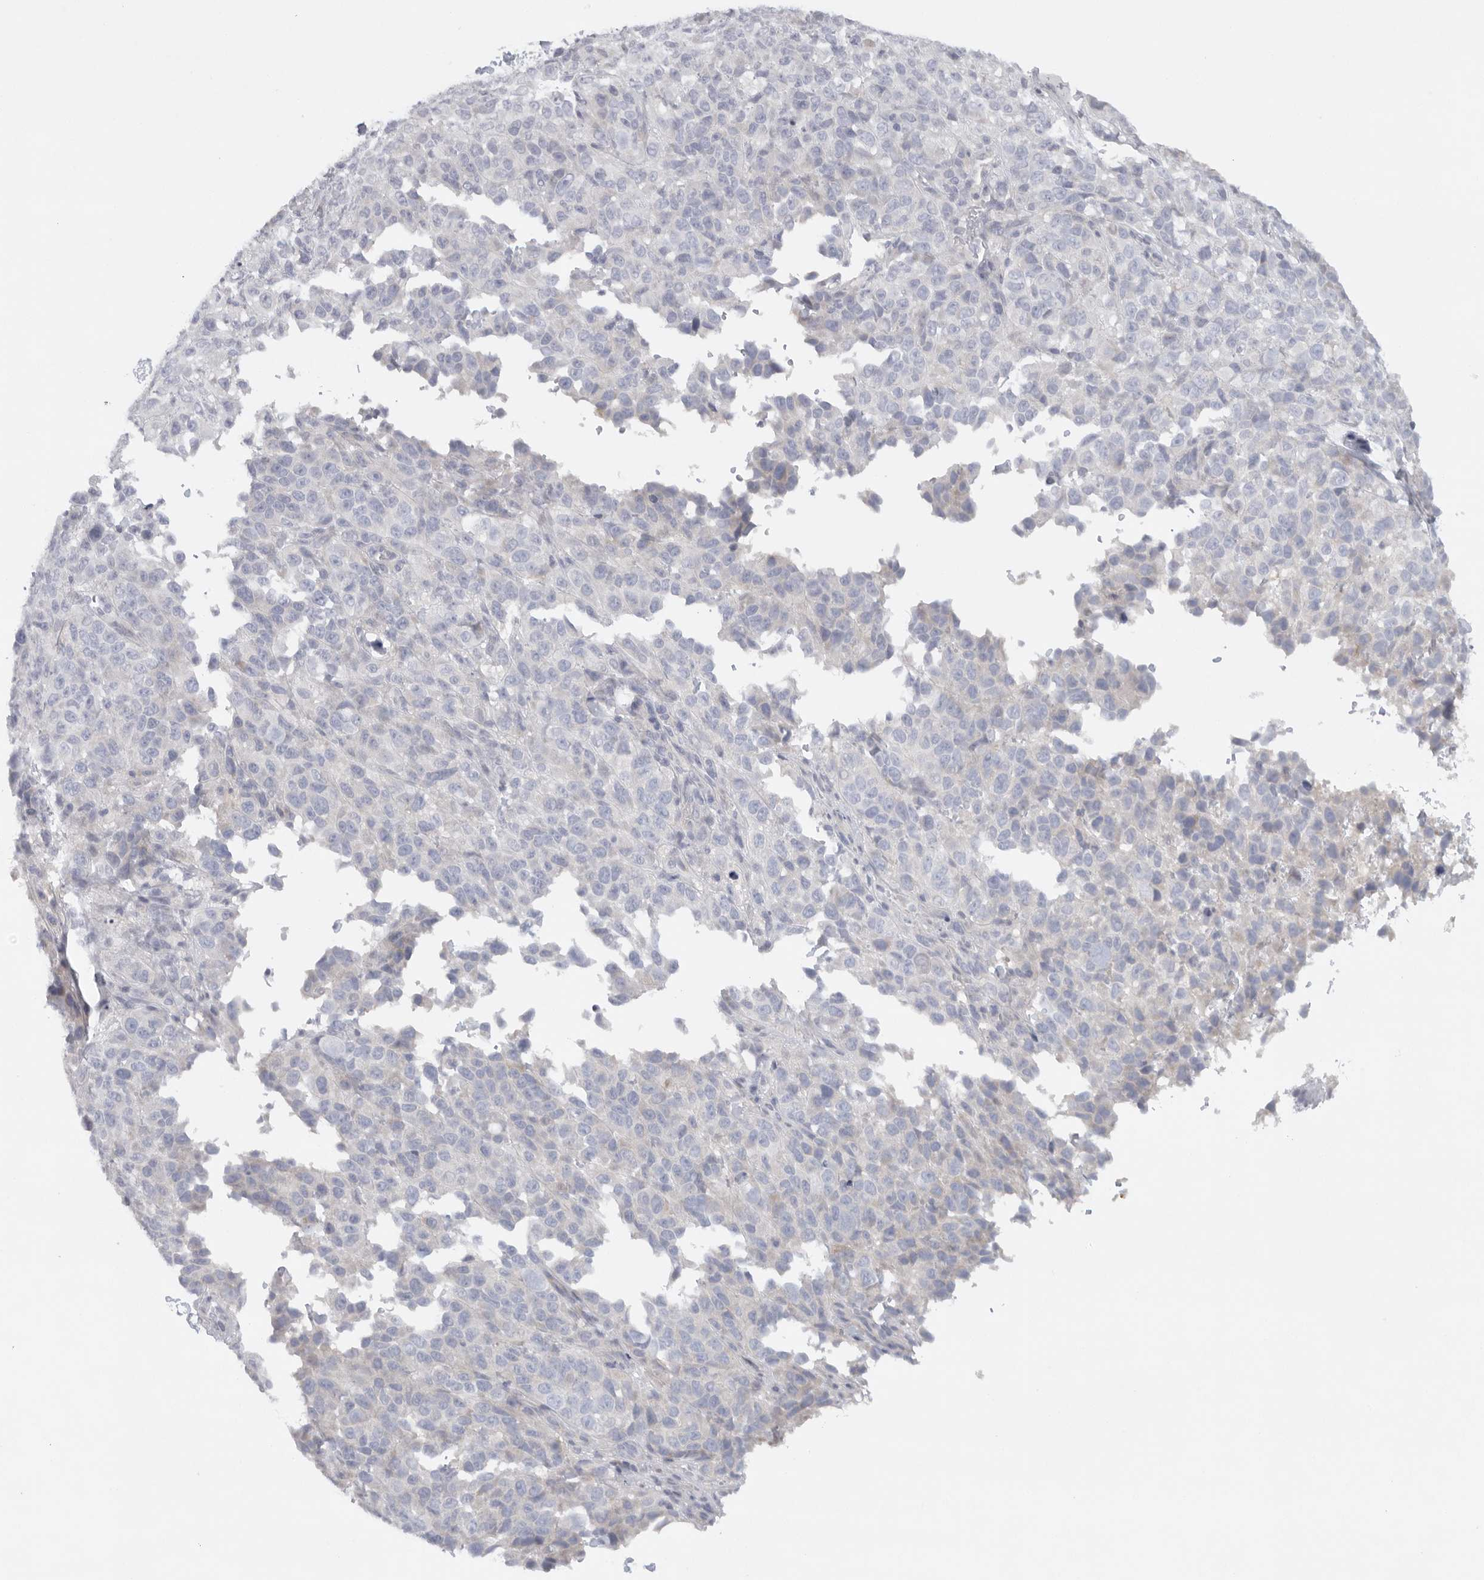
{"staining": {"intensity": "negative", "quantity": "none", "location": "none"}, "tissue": "melanoma", "cell_type": "Tumor cells", "image_type": "cancer", "snomed": [{"axis": "morphology", "description": "Malignant melanoma, Metastatic site"}, {"axis": "topography", "description": "Skin"}], "caption": "Immunohistochemistry (IHC) histopathology image of neoplastic tissue: melanoma stained with DAB (3,3'-diaminobenzidine) shows no significant protein expression in tumor cells.", "gene": "TMEM69", "patient": {"sex": "female", "age": 72}}